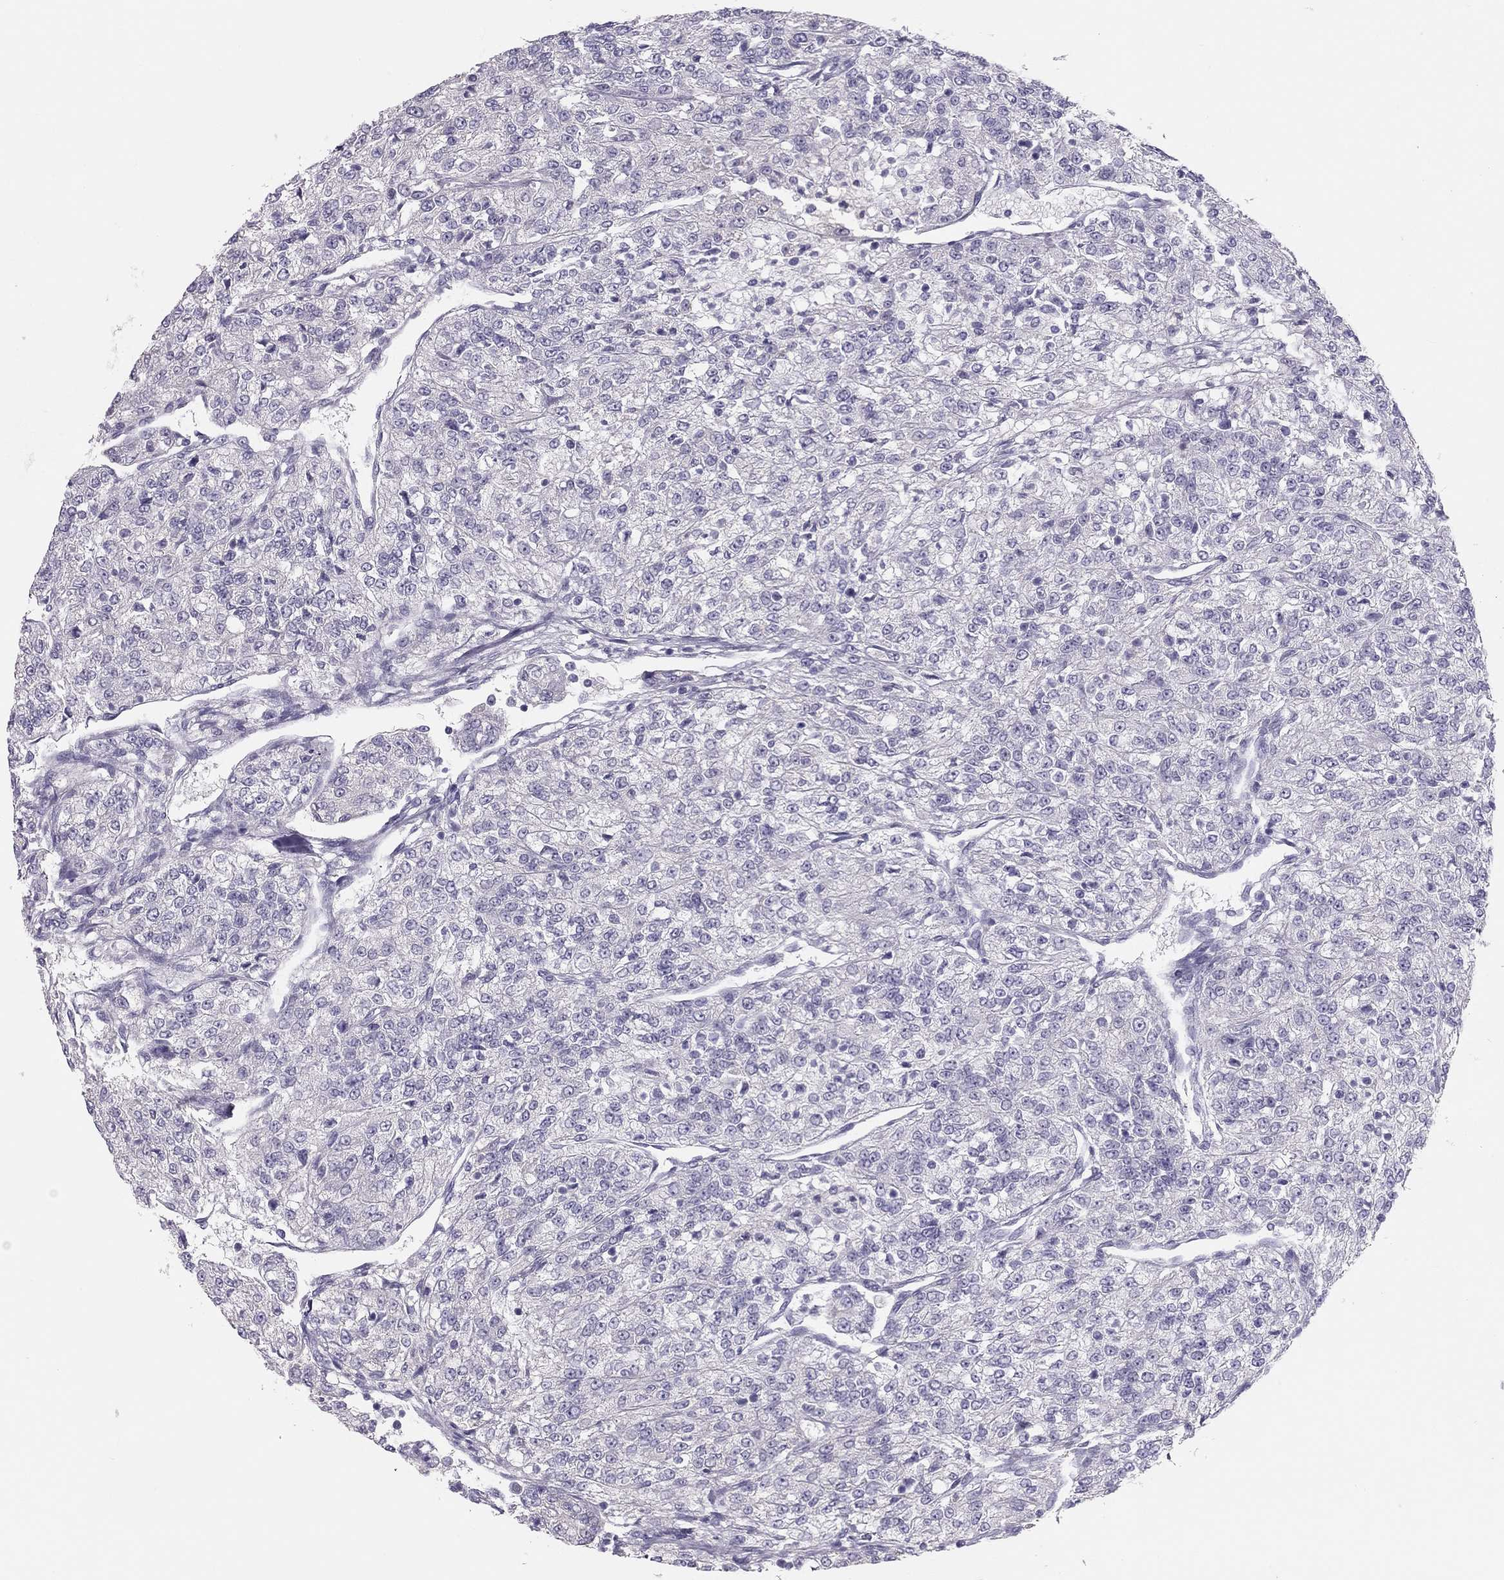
{"staining": {"intensity": "negative", "quantity": "none", "location": "none"}, "tissue": "renal cancer", "cell_type": "Tumor cells", "image_type": "cancer", "snomed": [{"axis": "morphology", "description": "Adenocarcinoma, NOS"}, {"axis": "topography", "description": "Kidney"}], "caption": "This histopathology image is of renal cancer (adenocarcinoma) stained with IHC to label a protein in brown with the nuclei are counter-stained blue. There is no expression in tumor cells.", "gene": "SPATA12", "patient": {"sex": "female", "age": 63}}